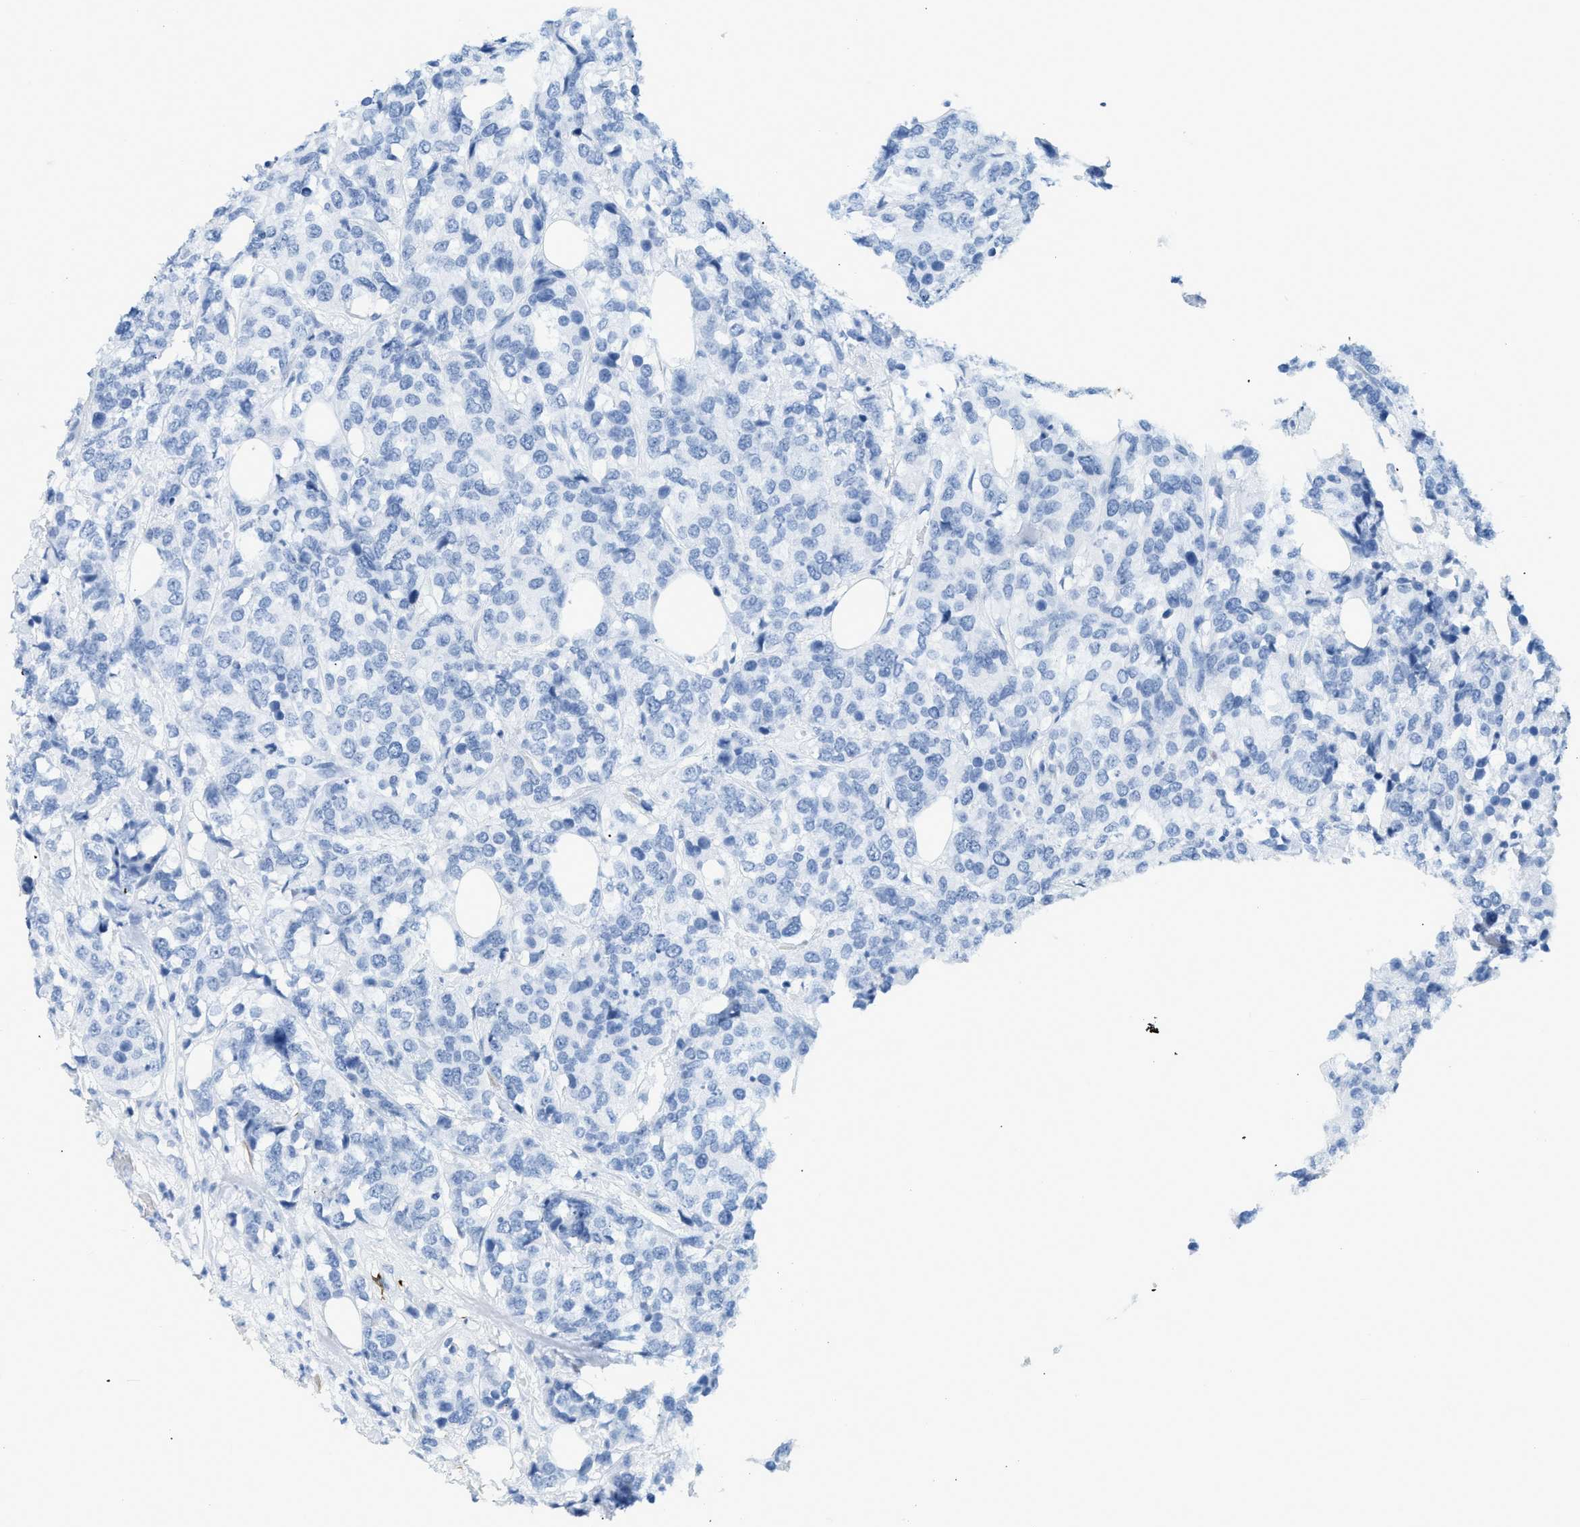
{"staining": {"intensity": "negative", "quantity": "none", "location": "none"}, "tissue": "breast cancer", "cell_type": "Tumor cells", "image_type": "cancer", "snomed": [{"axis": "morphology", "description": "Lobular carcinoma"}, {"axis": "topography", "description": "Breast"}], "caption": "This is a micrograph of immunohistochemistry (IHC) staining of breast lobular carcinoma, which shows no positivity in tumor cells. (Stains: DAB (3,3'-diaminobenzidine) immunohistochemistry with hematoxylin counter stain, Microscopy: brightfield microscopy at high magnification).", "gene": "DES", "patient": {"sex": "female", "age": 59}}